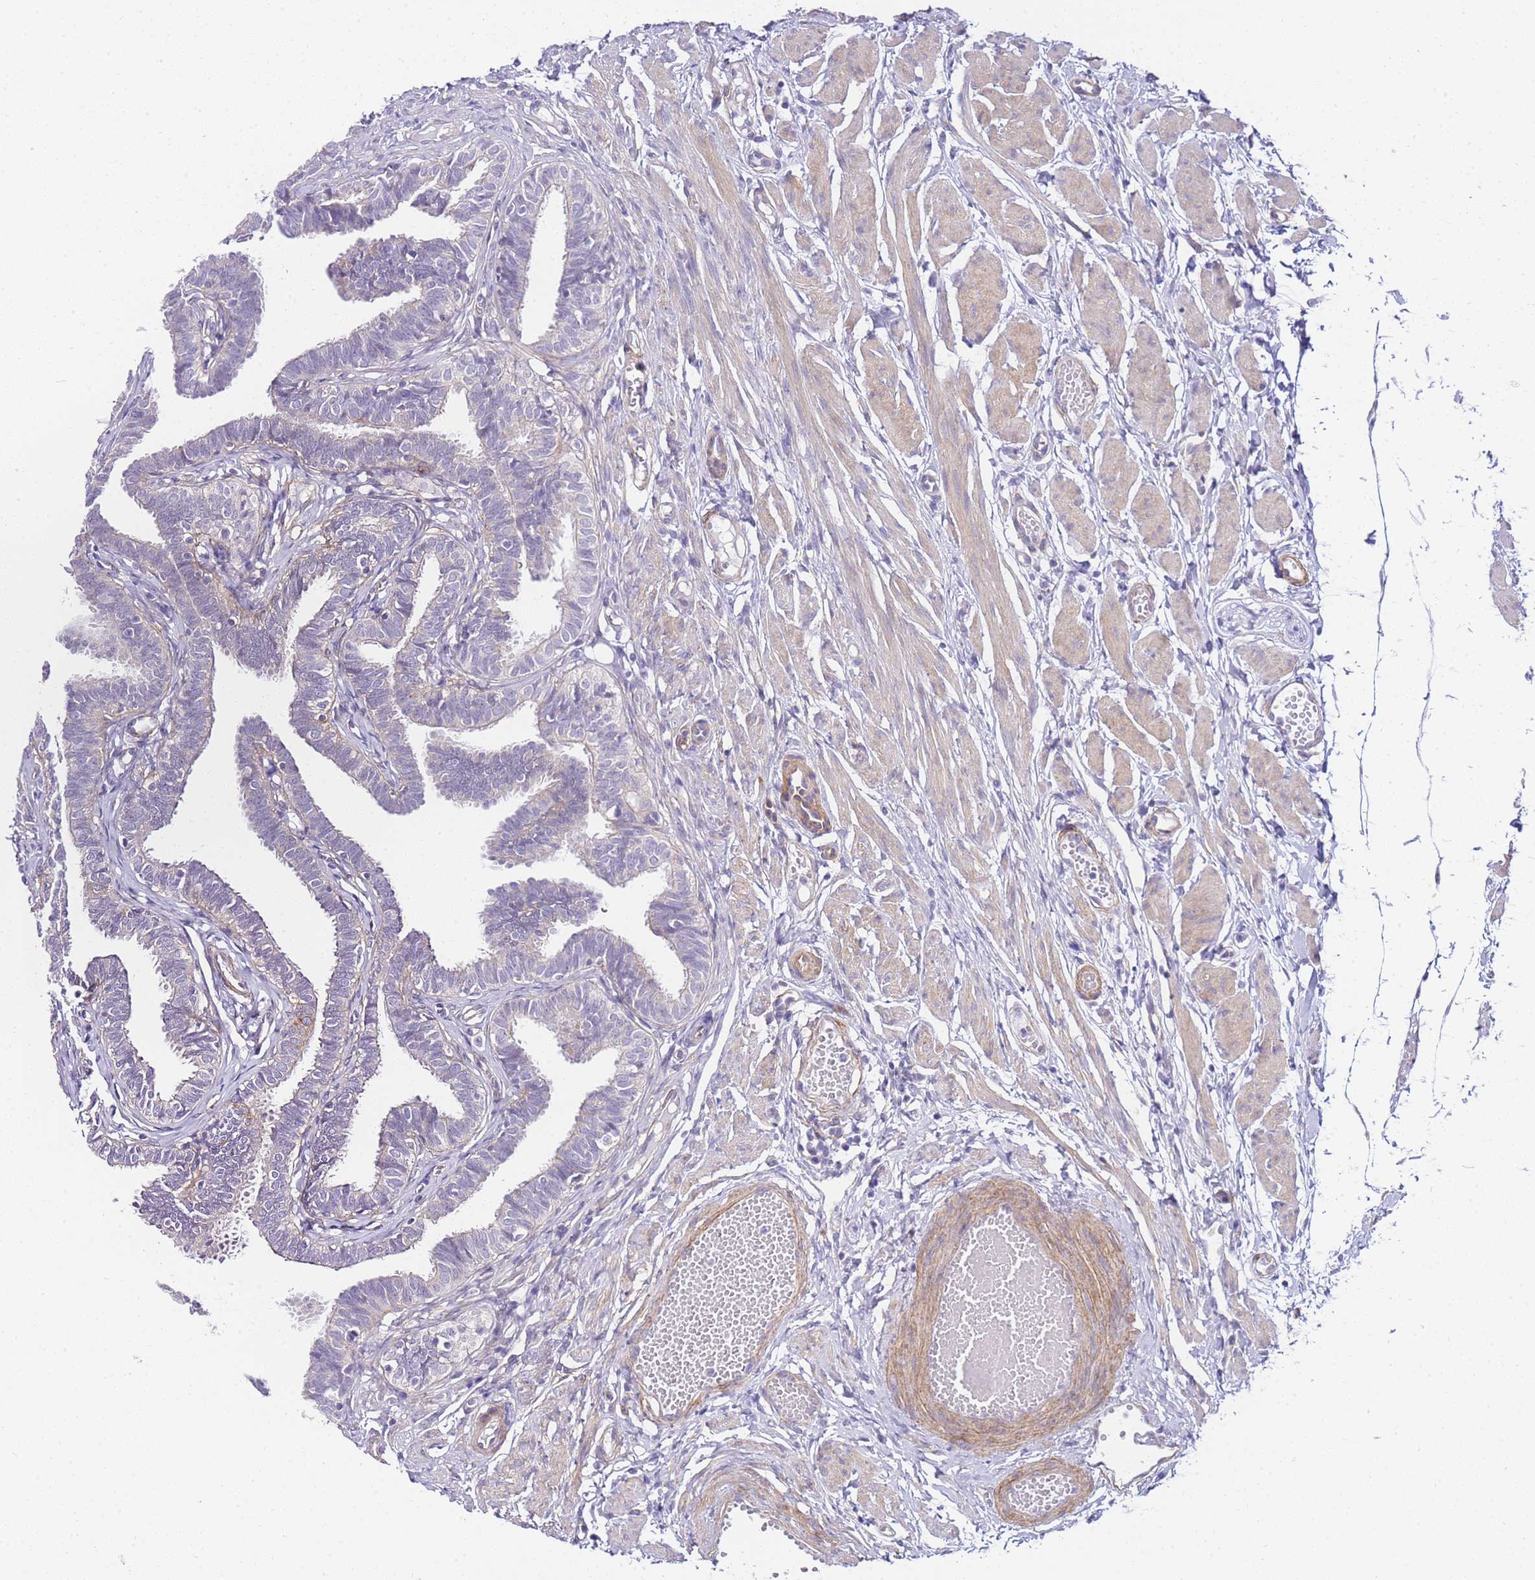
{"staining": {"intensity": "negative", "quantity": "none", "location": "none"}, "tissue": "fallopian tube", "cell_type": "Glandular cells", "image_type": "normal", "snomed": [{"axis": "morphology", "description": "Normal tissue, NOS"}, {"axis": "topography", "description": "Fallopian tube"}, {"axis": "topography", "description": "Ovary"}], "caption": "This is an immunohistochemistry (IHC) image of unremarkable human fallopian tube. There is no staining in glandular cells.", "gene": "PDCD7", "patient": {"sex": "female", "age": 23}}